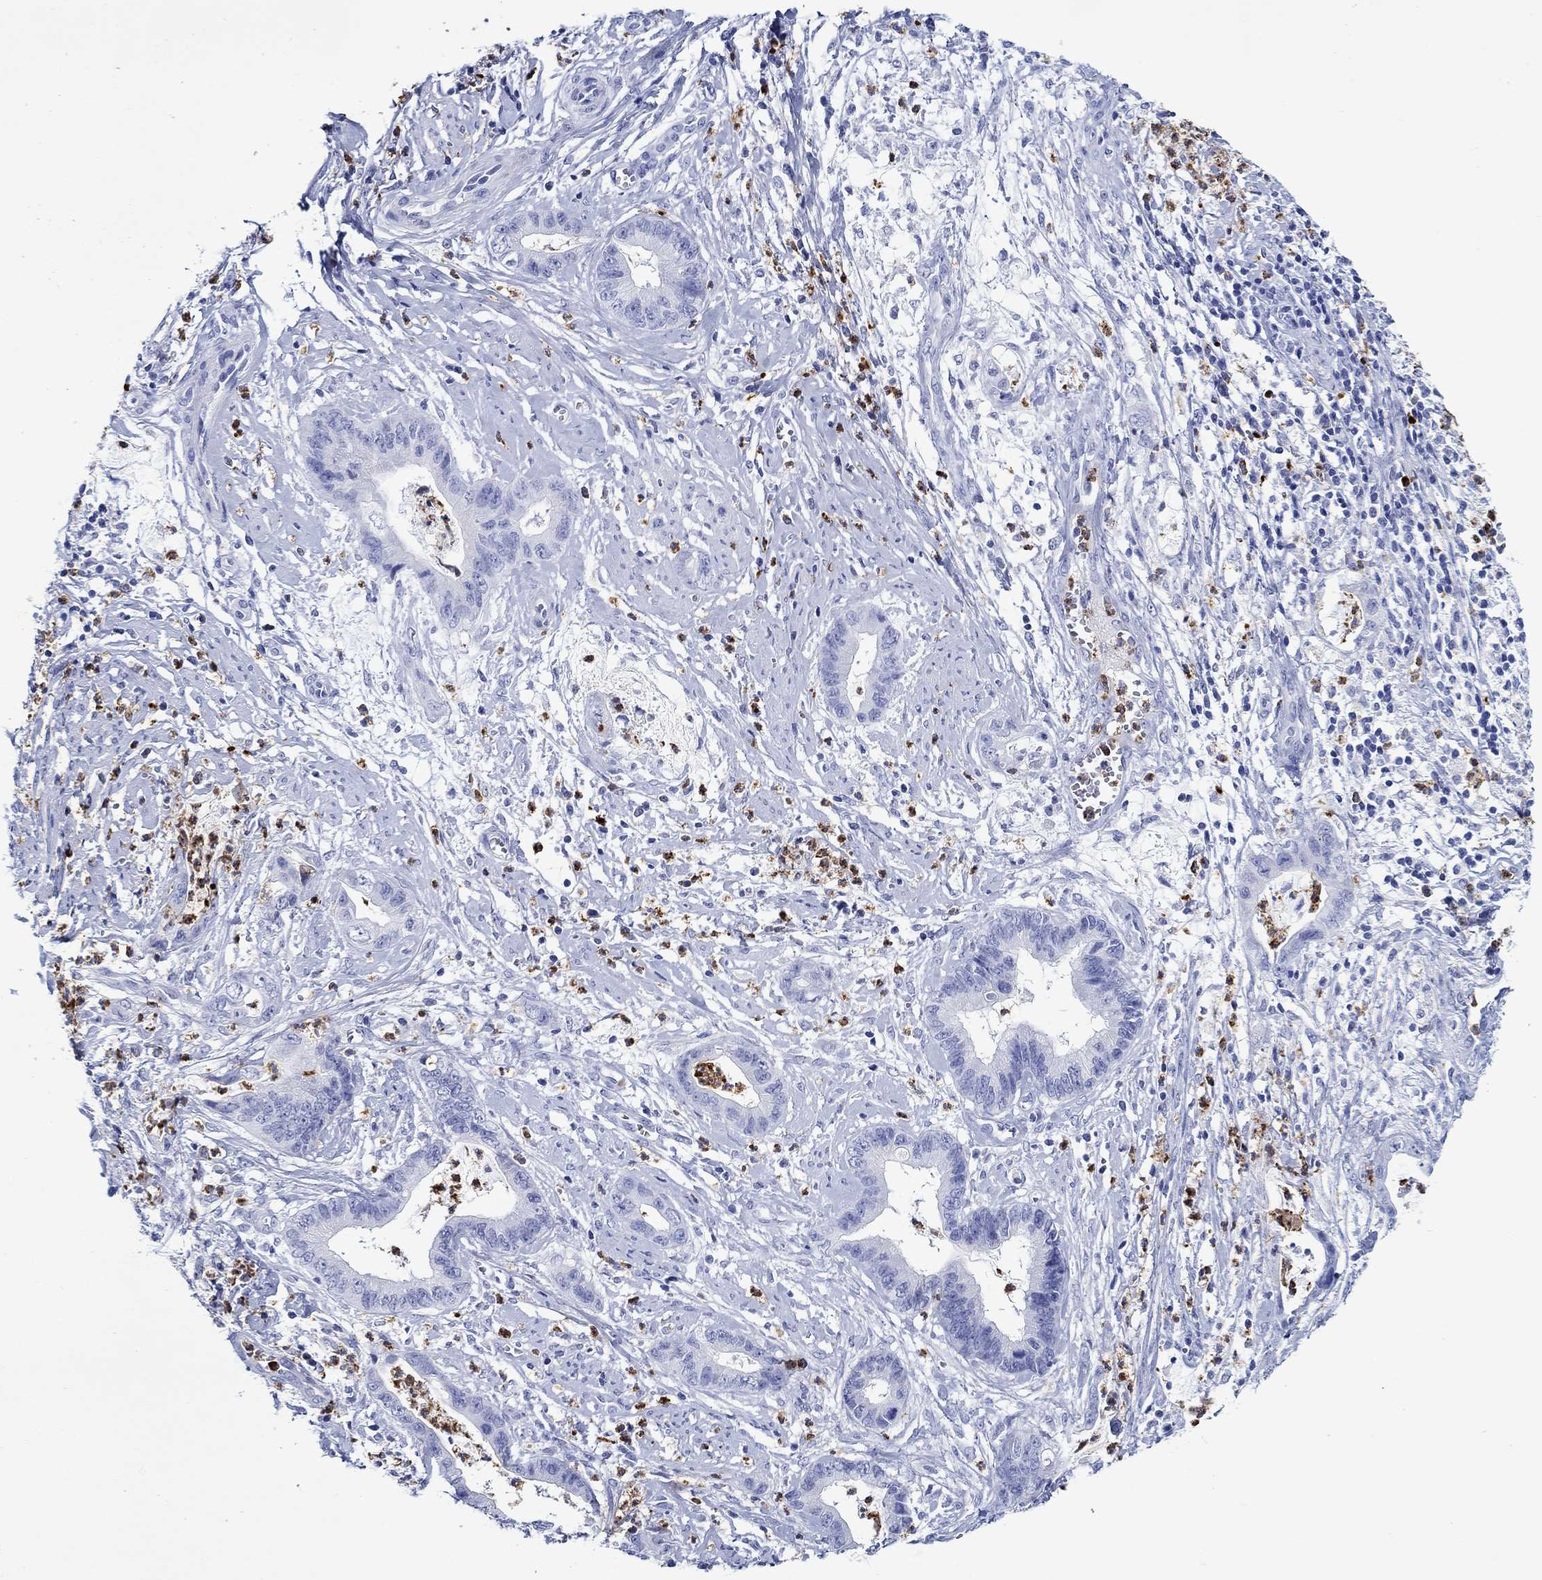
{"staining": {"intensity": "negative", "quantity": "none", "location": "none"}, "tissue": "cervical cancer", "cell_type": "Tumor cells", "image_type": "cancer", "snomed": [{"axis": "morphology", "description": "Adenocarcinoma, NOS"}, {"axis": "topography", "description": "Cervix"}], "caption": "This is an IHC photomicrograph of adenocarcinoma (cervical). There is no expression in tumor cells.", "gene": "EPX", "patient": {"sex": "female", "age": 44}}